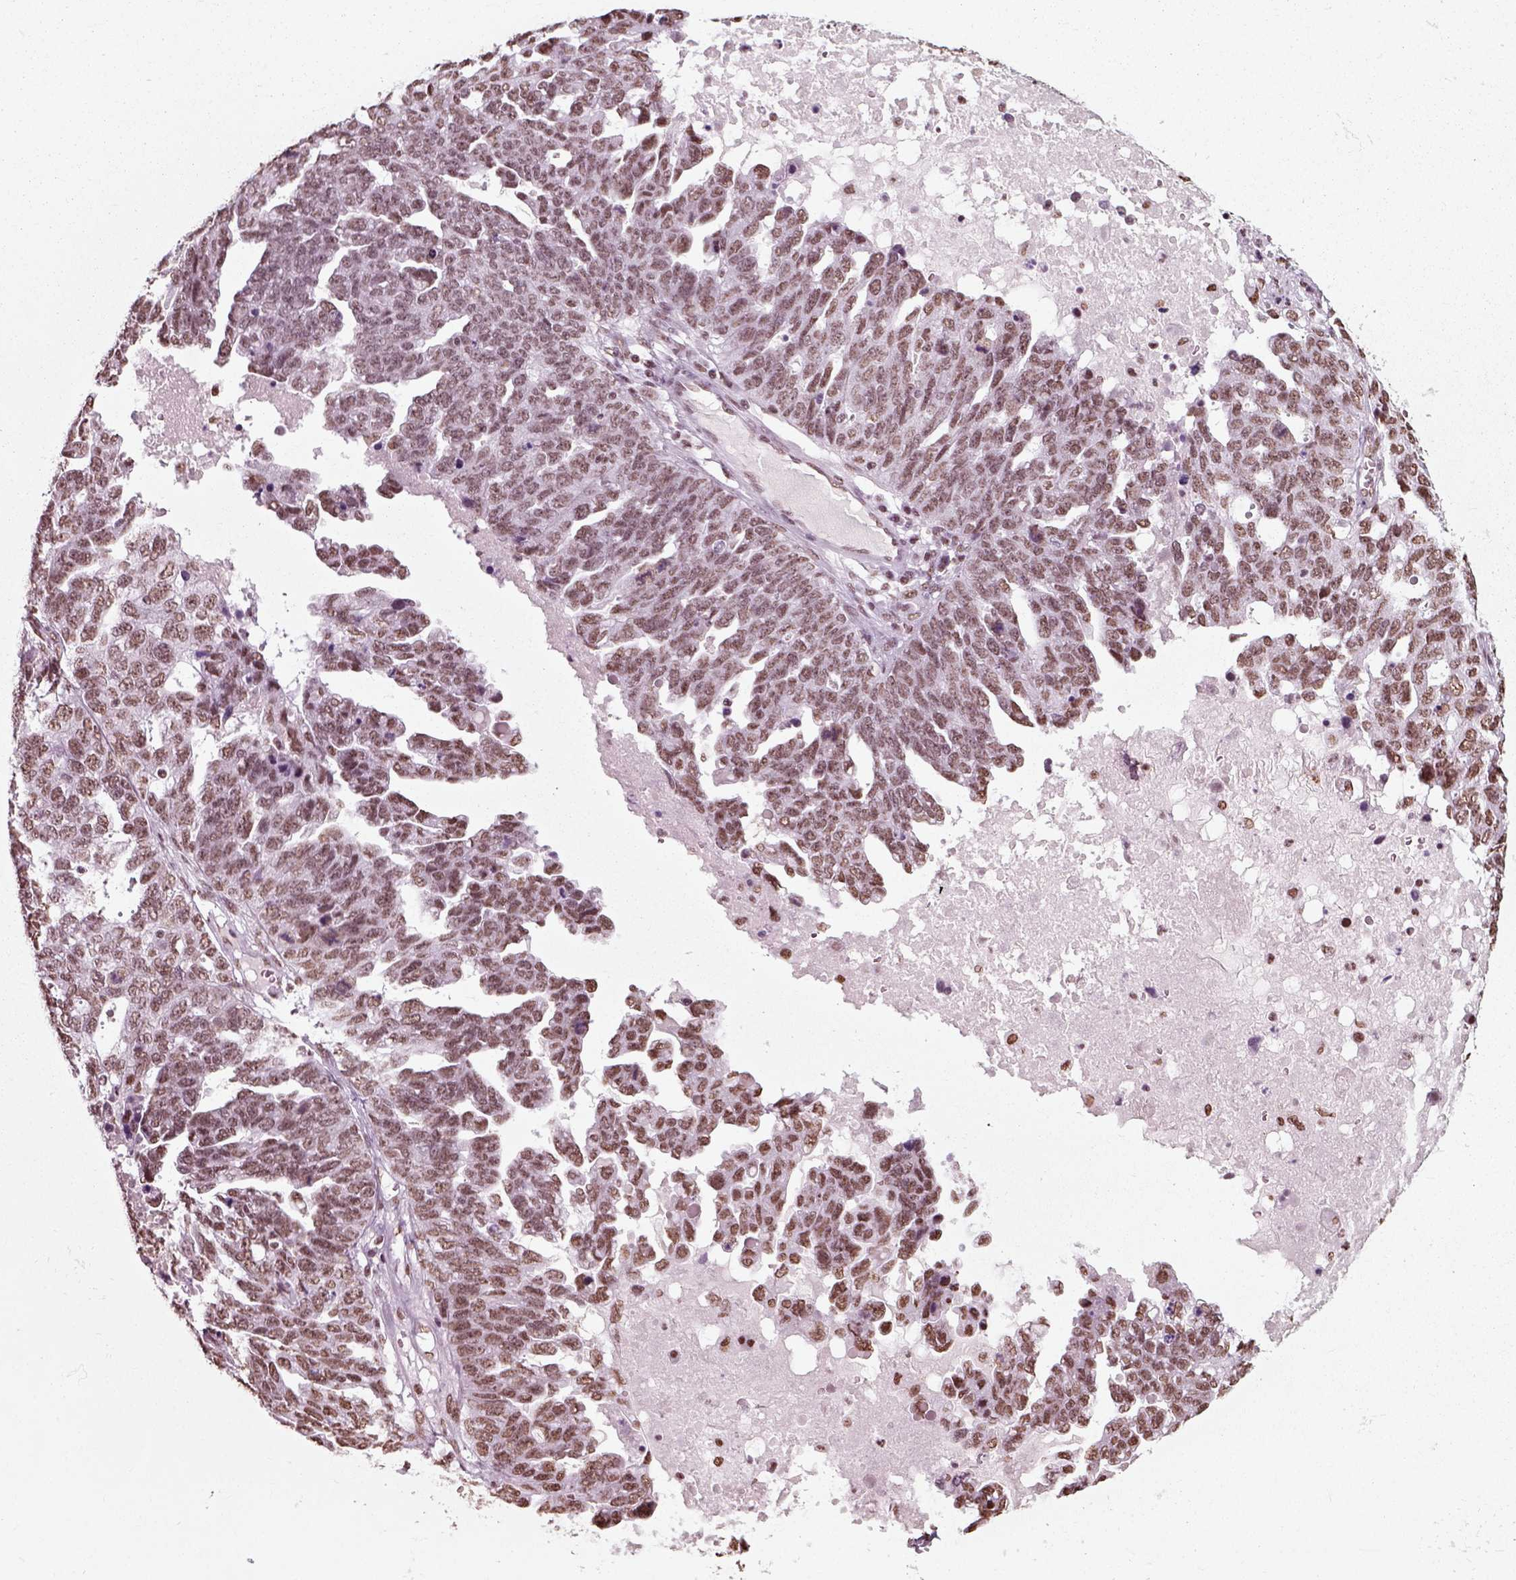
{"staining": {"intensity": "weak", "quantity": ">75%", "location": "nuclear"}, "tissue": "ovarian cancer", "cell_type": "Tumor cells", "image_type": "cancer", "snomed": [{"axis": "morphology", "description": "Cystadenocarcinoma, serous, NOS"}, {"axis": "topography", "description": "Ovary"}], "caption": "Ovarian cancer (serous cystadenocarcinoma) stained with DAB IHC displays low levels of weak nuclear positivity in approximately >75% of tumor cells. Using DAB (3,3'-diaminobenzidine) (brown) and hematoxylin (blue) stains, captured at high magnification using brightfield microscopy.", "gene": "POLR1H", "patient": {"sex": "female", "age": 71}}